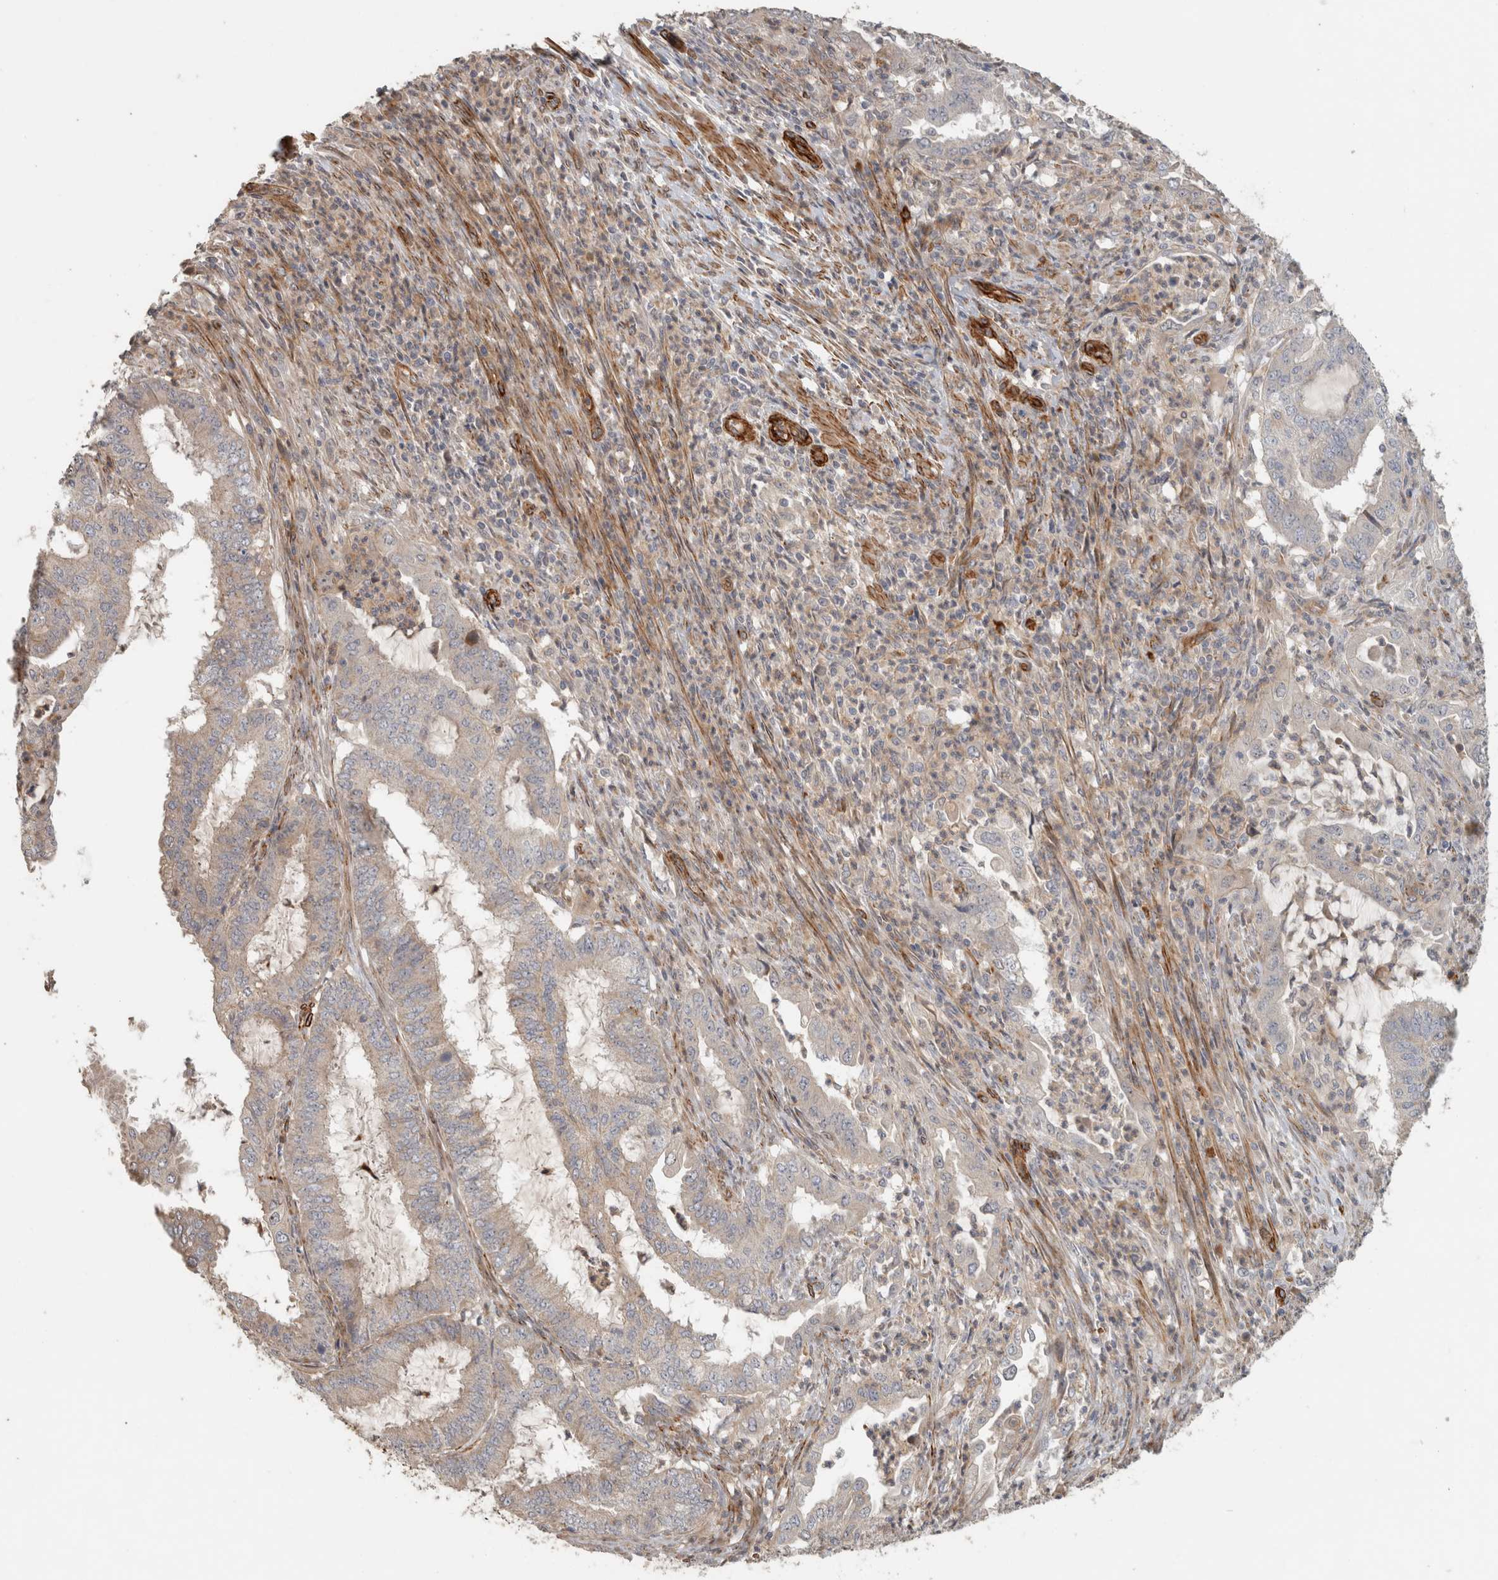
{"staining": {"intensity": "negative", "quantity": "none", "location": "none"}, "tissue": "endometrial cancer", "cell_type": "Tumor cells", "image_type": "cancer", "snomed": [{"axis": "morphology", "description": "Adenocarcinoma, NOS"}, {"axis": "topography", "description": "Endometrium"}], "caption": "An immunohistochemistry (IHC) image of endometrial cancer is shown. There is no staining in tumor cells of endometrial cancer.", "gene": "SIPA1L2", "patient": {"sex": "female", "age": 49}}